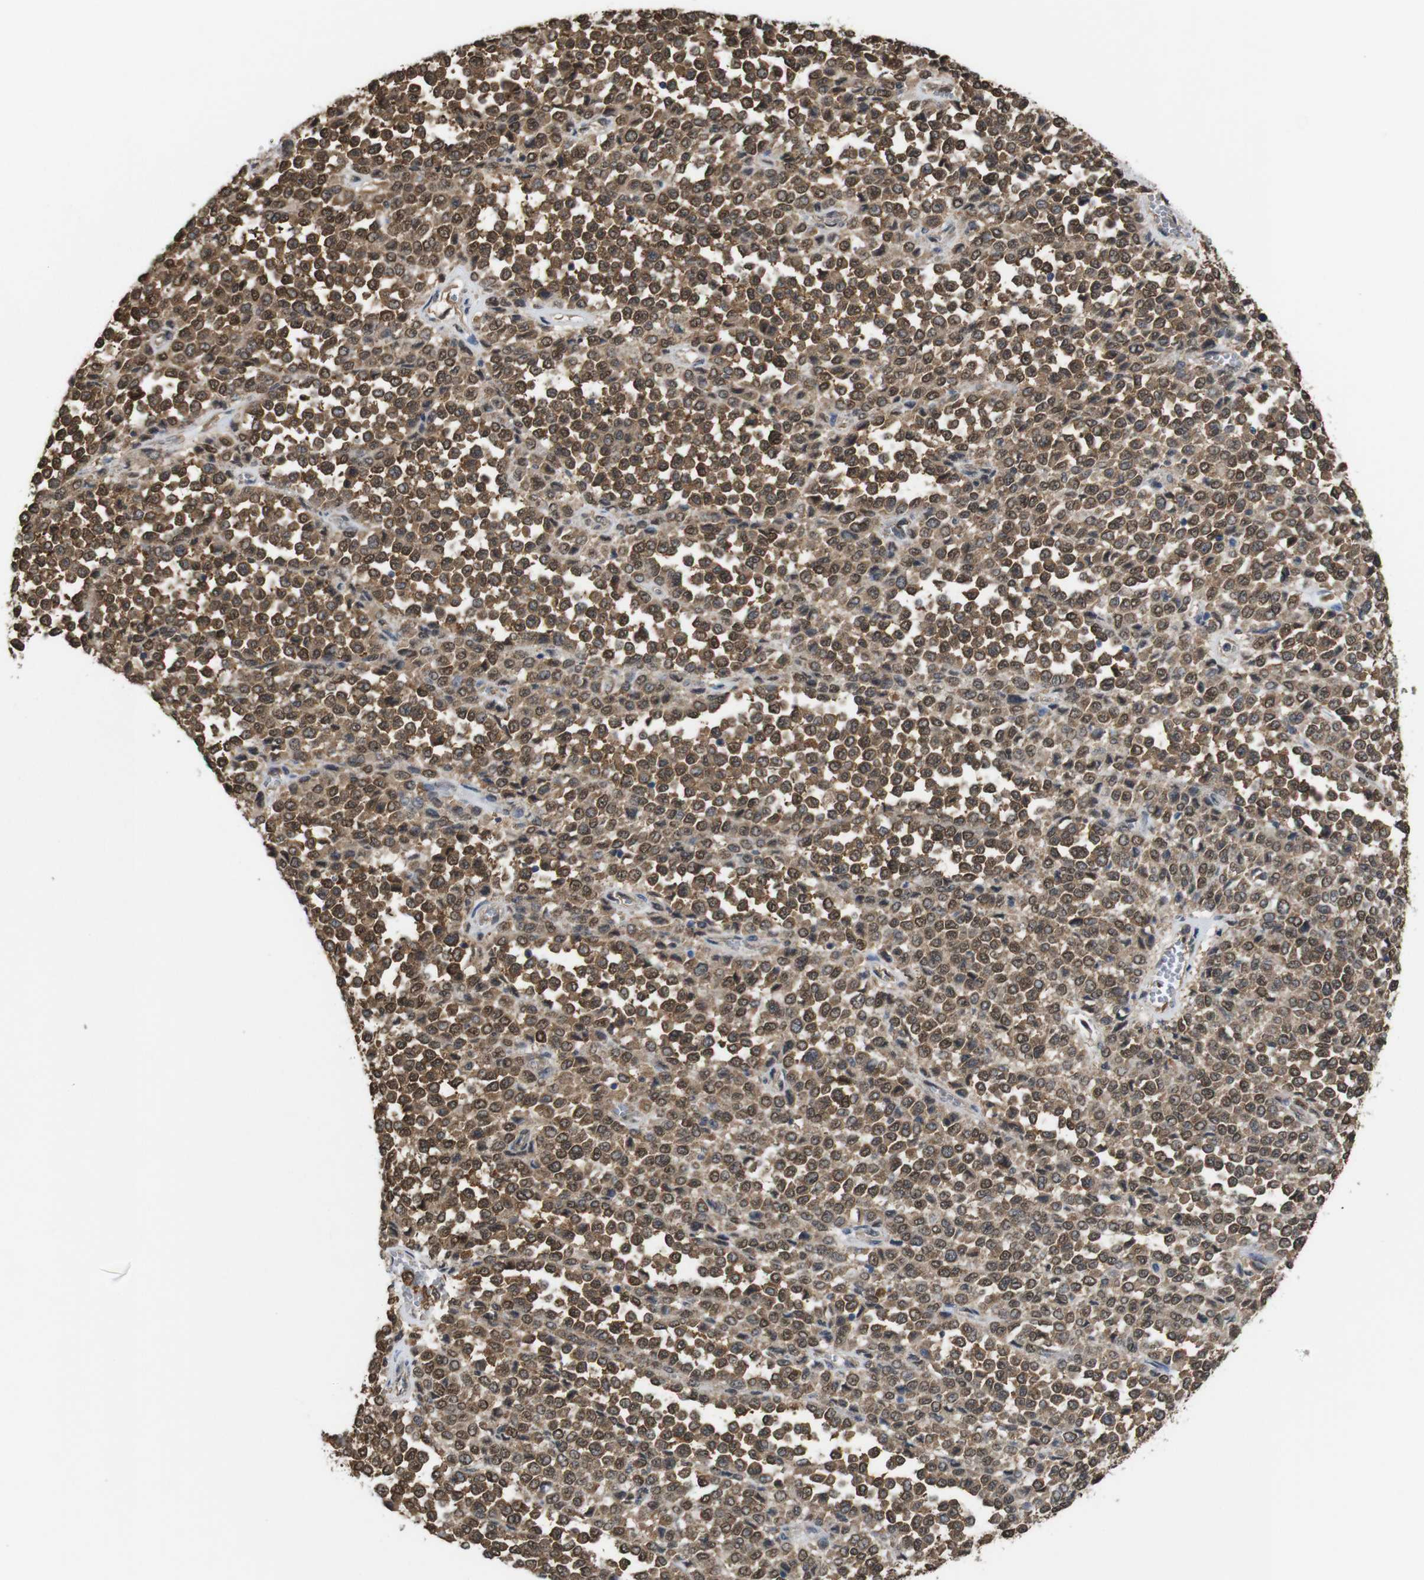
{"staining": {"intensity": "strong", "quantity": ">75%", "location": "cytoplasmic/membranous,nuclear"}, "tissue": "melanoma", "cell_type": "Tumor cells", "image_type": "cancer", "snomed": [{"axis": "morphology", "description": "Malignant melanoma, Metastatic site"}, {"axis": "topography", "description": "Pancreas"}], "caption": "IHC of malignant melanoma (metastatic site) exhibits high levels of strong cytoplasmic/membranous and nuclear positivity in about >75% of tumor cells.", "gene": "YWHAG", "patient": {"sex": "female", "age": 30}}